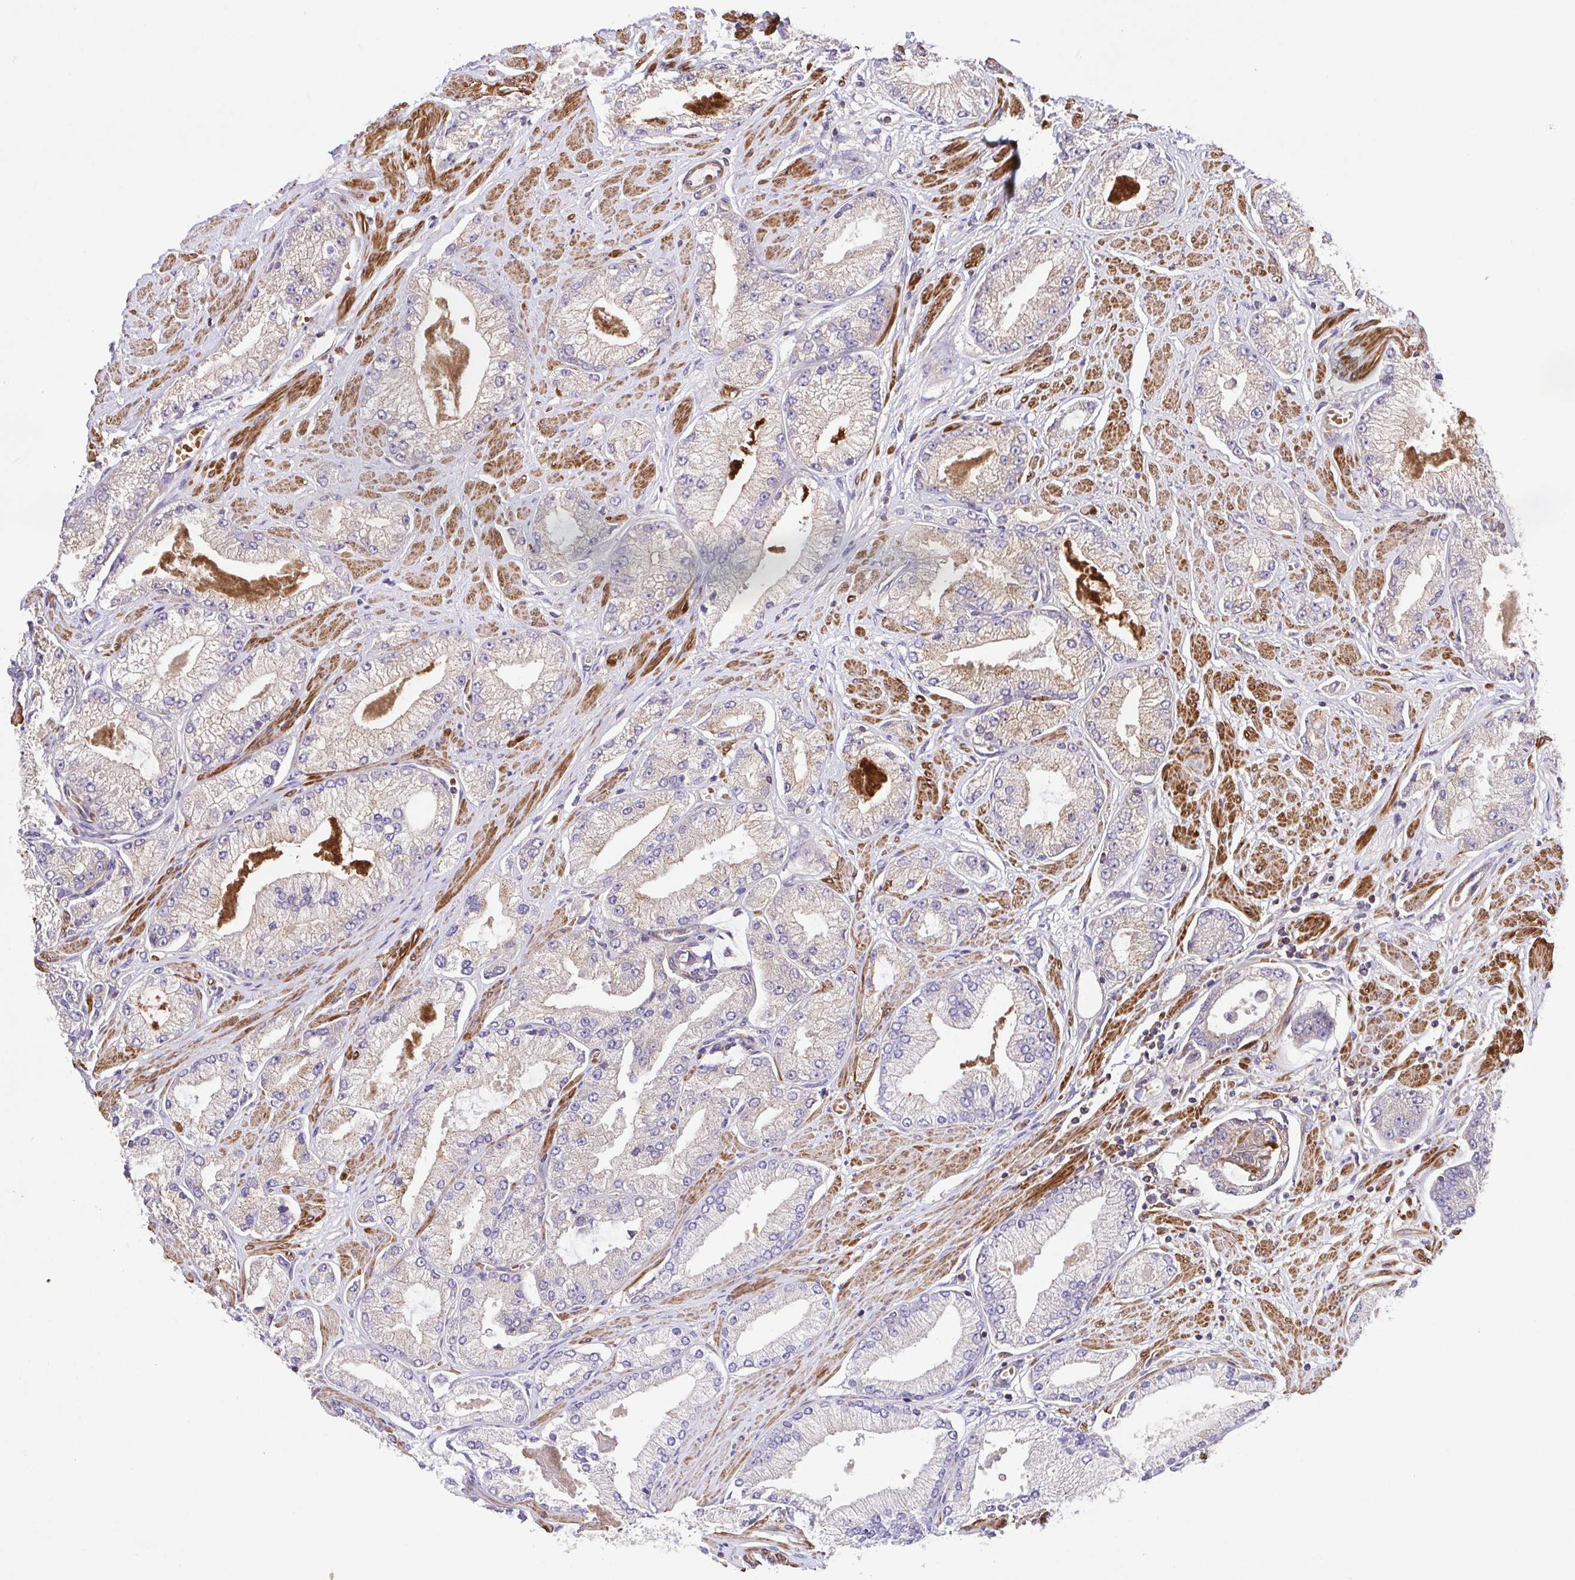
{"staining": {"intensity": "weak", "quantity": "<25%", "location": "cytoplasmic/membranous"}, "tissue": "prostate cancer", "cell_type": "Tumor cells", "image_type": "cancer", "snomed": [{"axis": "morphology", "description": "Adenocarcinoma, High grade"}, {"axis": "topography", "description": "Prostate"}], "caption": "This histopathology image is of prostate high-grade adenocarcinoma stained with immunohistochemistry (IHC) to label a protein in brown with the nuclei are counter-stained blue. There is no staining in tumor cells.", "gene": "IDE", "patient": {"sex": "male", "age": 68}}